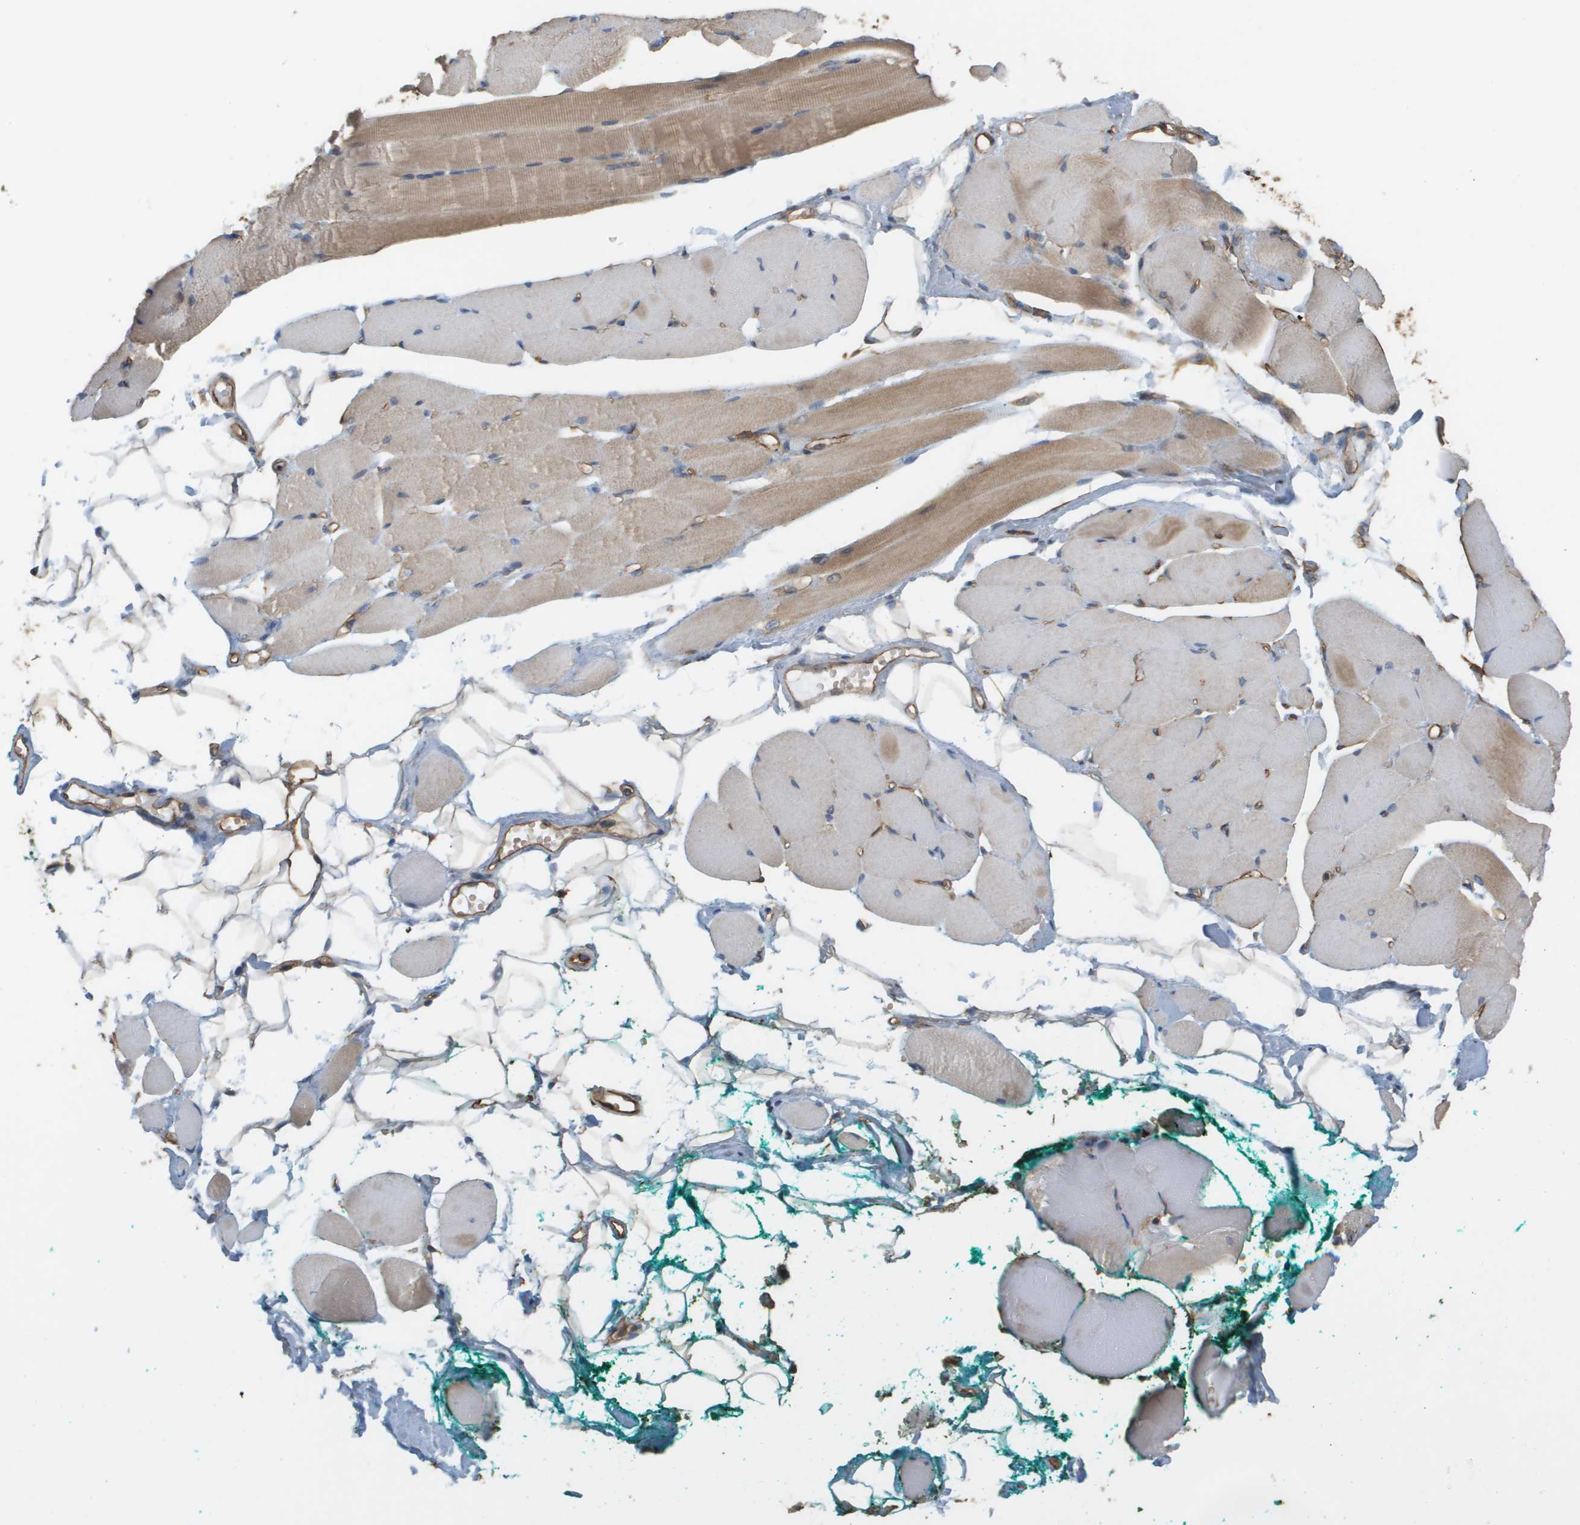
{"staining": {"intensity": "weak", "quantity": "25%-75%", "location": "cytoplasmic/membranous"}, "tissue": "skeletal muscle", "cell_type": "Myocytes", "image_type": "normal", "snomed": [{"axis": "morphology", "description": "Normal tissue, NOS"}, {"axis": "topography", "description": "Skeletal muscle"}, {"axis": "topography", "description": "Peripheral nerve tissue"}], "caption": "A brown stain shows weak cytoplasmic/membranous positivity of a protein in myocytes of benign human skeletal muscle. The protein is shown in brown color, while the nuclei are stained blue.", "gene": "SGMS2", "patient": {"sex": "female", "age": 84}}